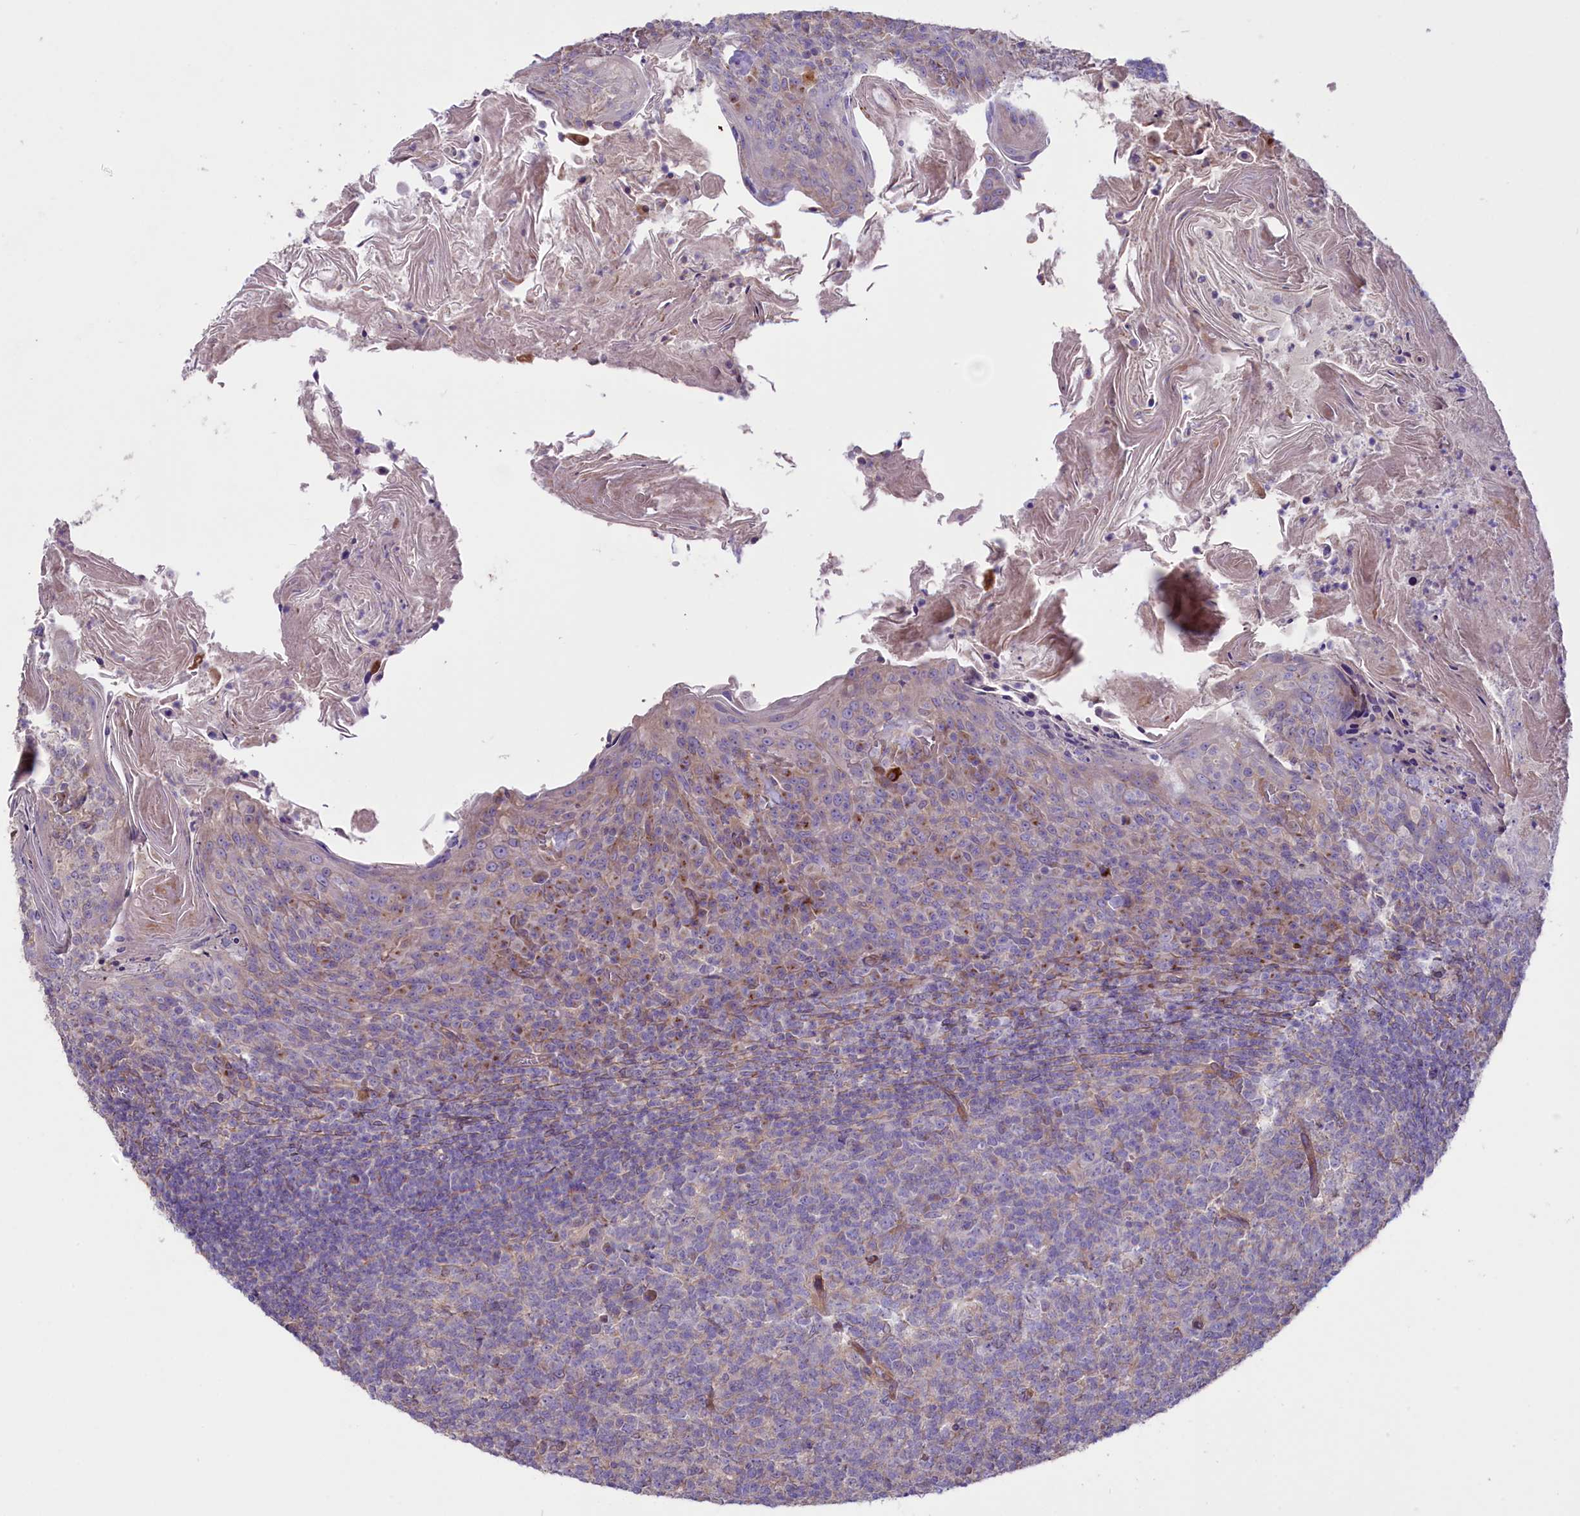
{"staining": {"intensity": "negative", "quantity": "none", "location": "none"}, "tissue": "tonsil", "cell_type": "Germinal center cells", "image_type": "normal", "snomed": [{"axis": "morphology", "description": "Normal tissue, NOS"}, {"axis": "topography", "description": "Tonsil"}], "caption": "This is a histopathology image of IHC staining of benign tonsil, which shows no expression in germinal center cells.", "gene": "GPR108", "patient": {"sex": "female", "age": 10}}